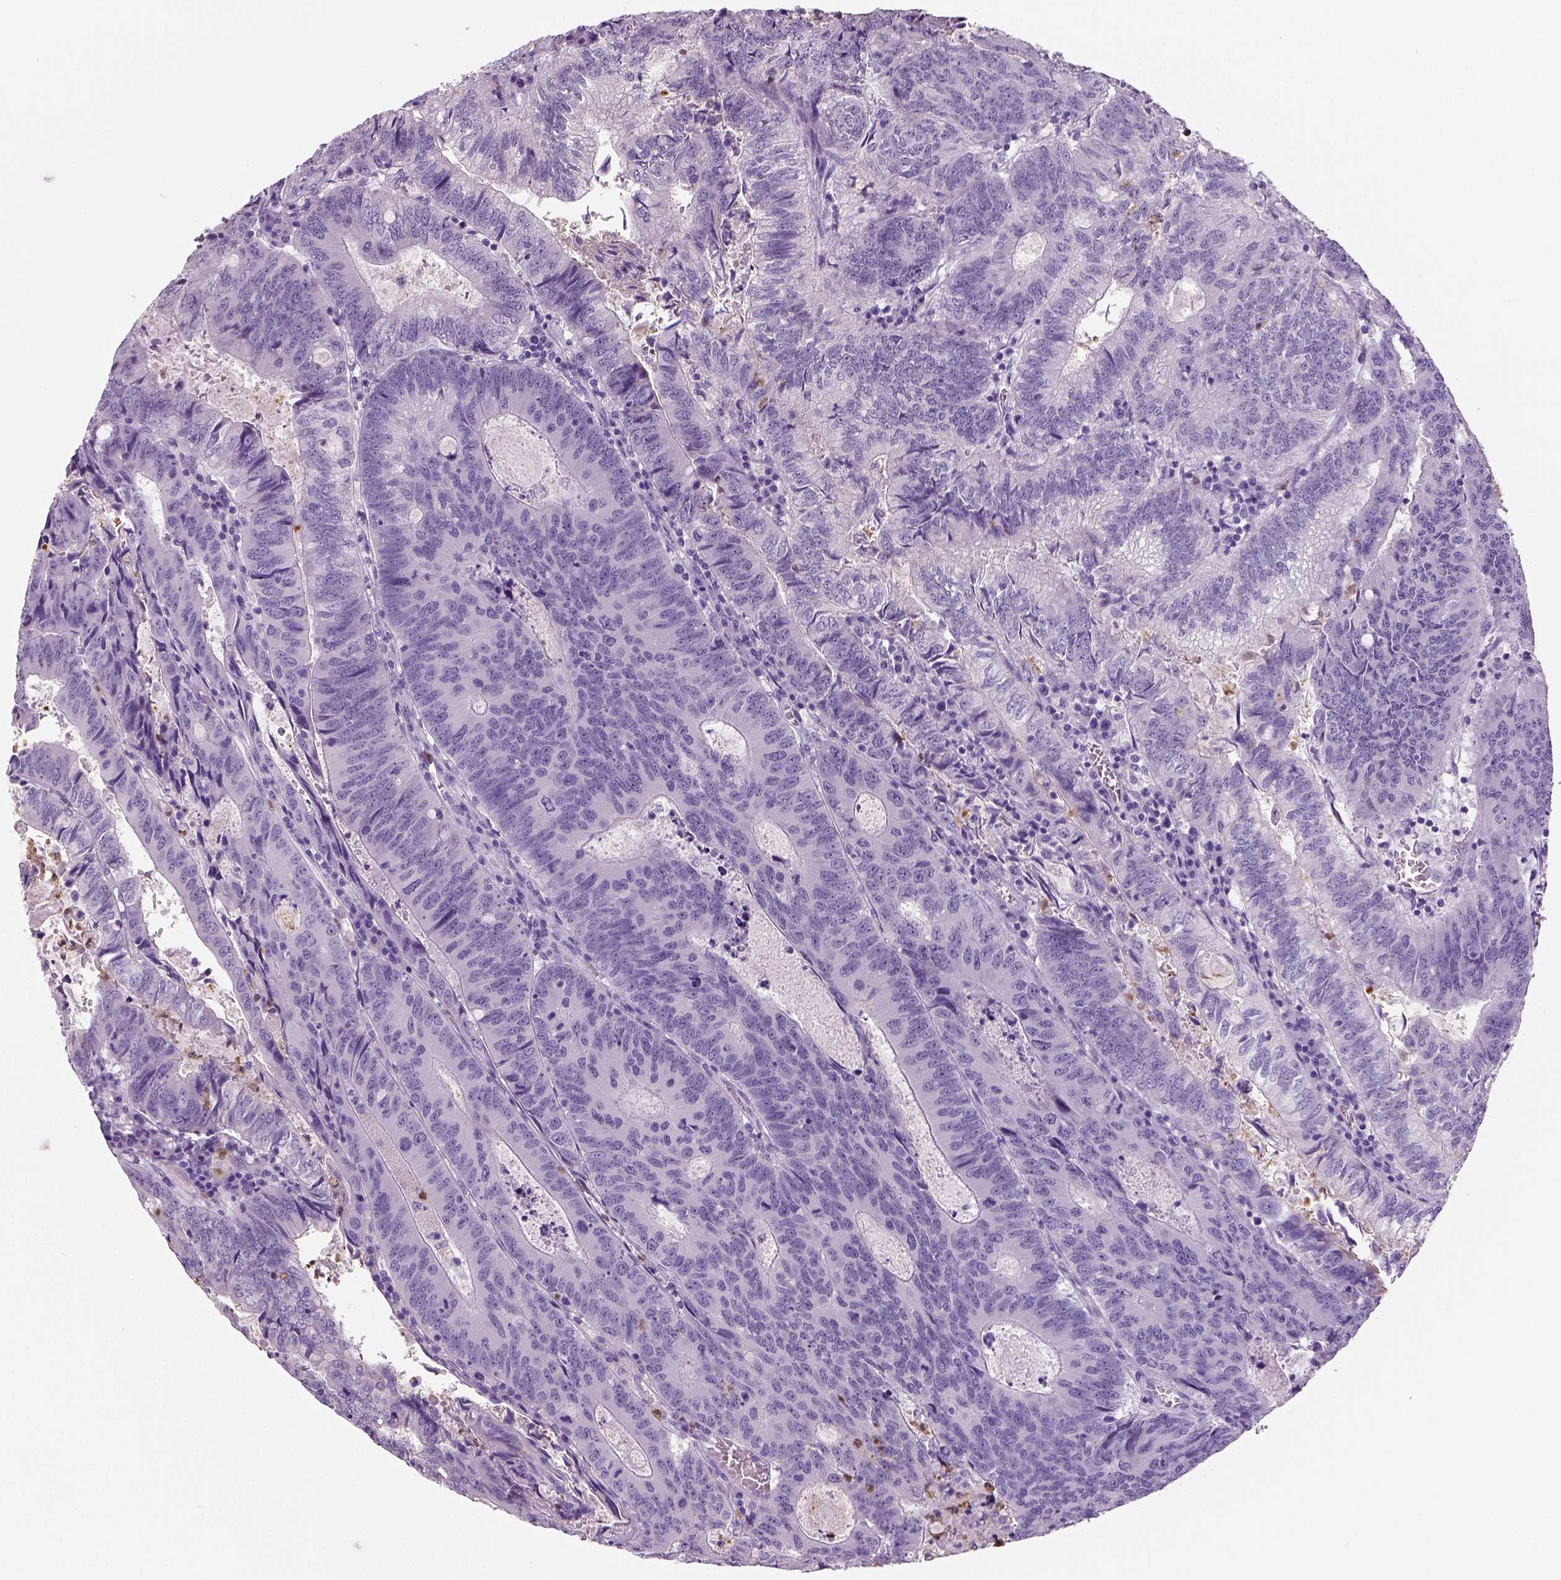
{"staining": {"intensity": "negative", "quantity": "none", "location": "none"}, "tissue": "colorectal cancer", "cell_type": "Tumor cells", "image_type": "cancer", "snomed": [{"axis": "morphology", "description": "Adenocarcinoma, NOS"}, {"axis": "topography", "description": "Colon"}], "caption": "Immunohistochemistry (IHC) of adenocarcinoma (colorectal) demonstrates no expression in tumor cells. (DAB immunohistochemistry (IHC) with hematoxylin counter stain).", "gene": "NECAB2", "patient": {"sex": "male", "age": 67}}